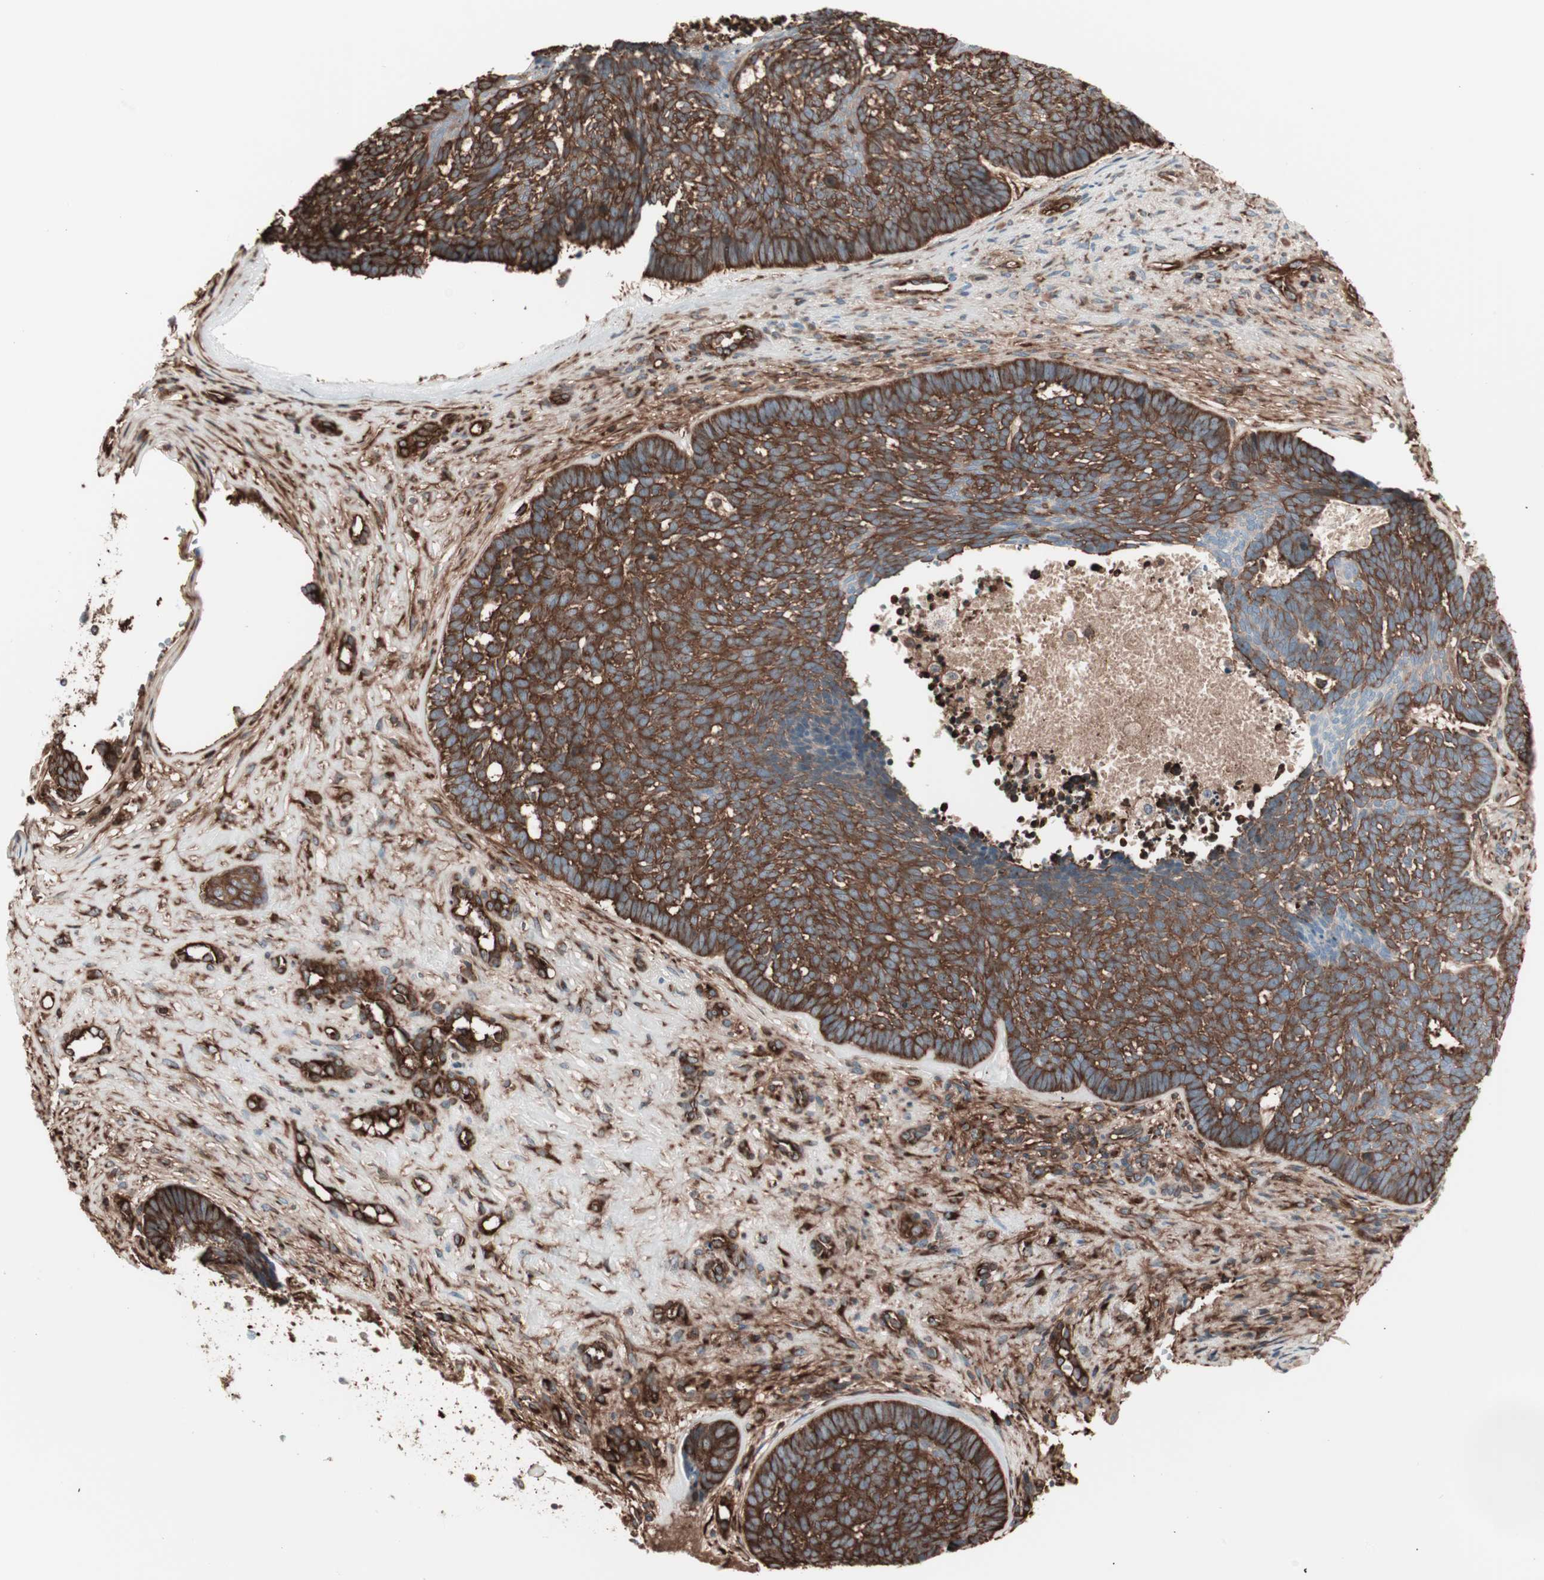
{"staining": {"intensity": "strong", "quantity": ">75%", "location": "cytoplasmic/membranous"}, "tissue": "skin cancer", "cell_type": "Tumor cells", "image_type": "cancer", "snomed": [{"axis": "morphology", "description": "Basal cell carcinoma"}, {"axis": "topography", "description": "Skin"}], "caption": "IHC (DAB (3,3'-diaminobenzidine)) staining of skin basal cell carcinoma displays strong cytoplasmic/membranous protein expression in approximately >75% of tumor cells.", "gene": "TCP11L1", "patient": {"sex": "male", "age": 84}}